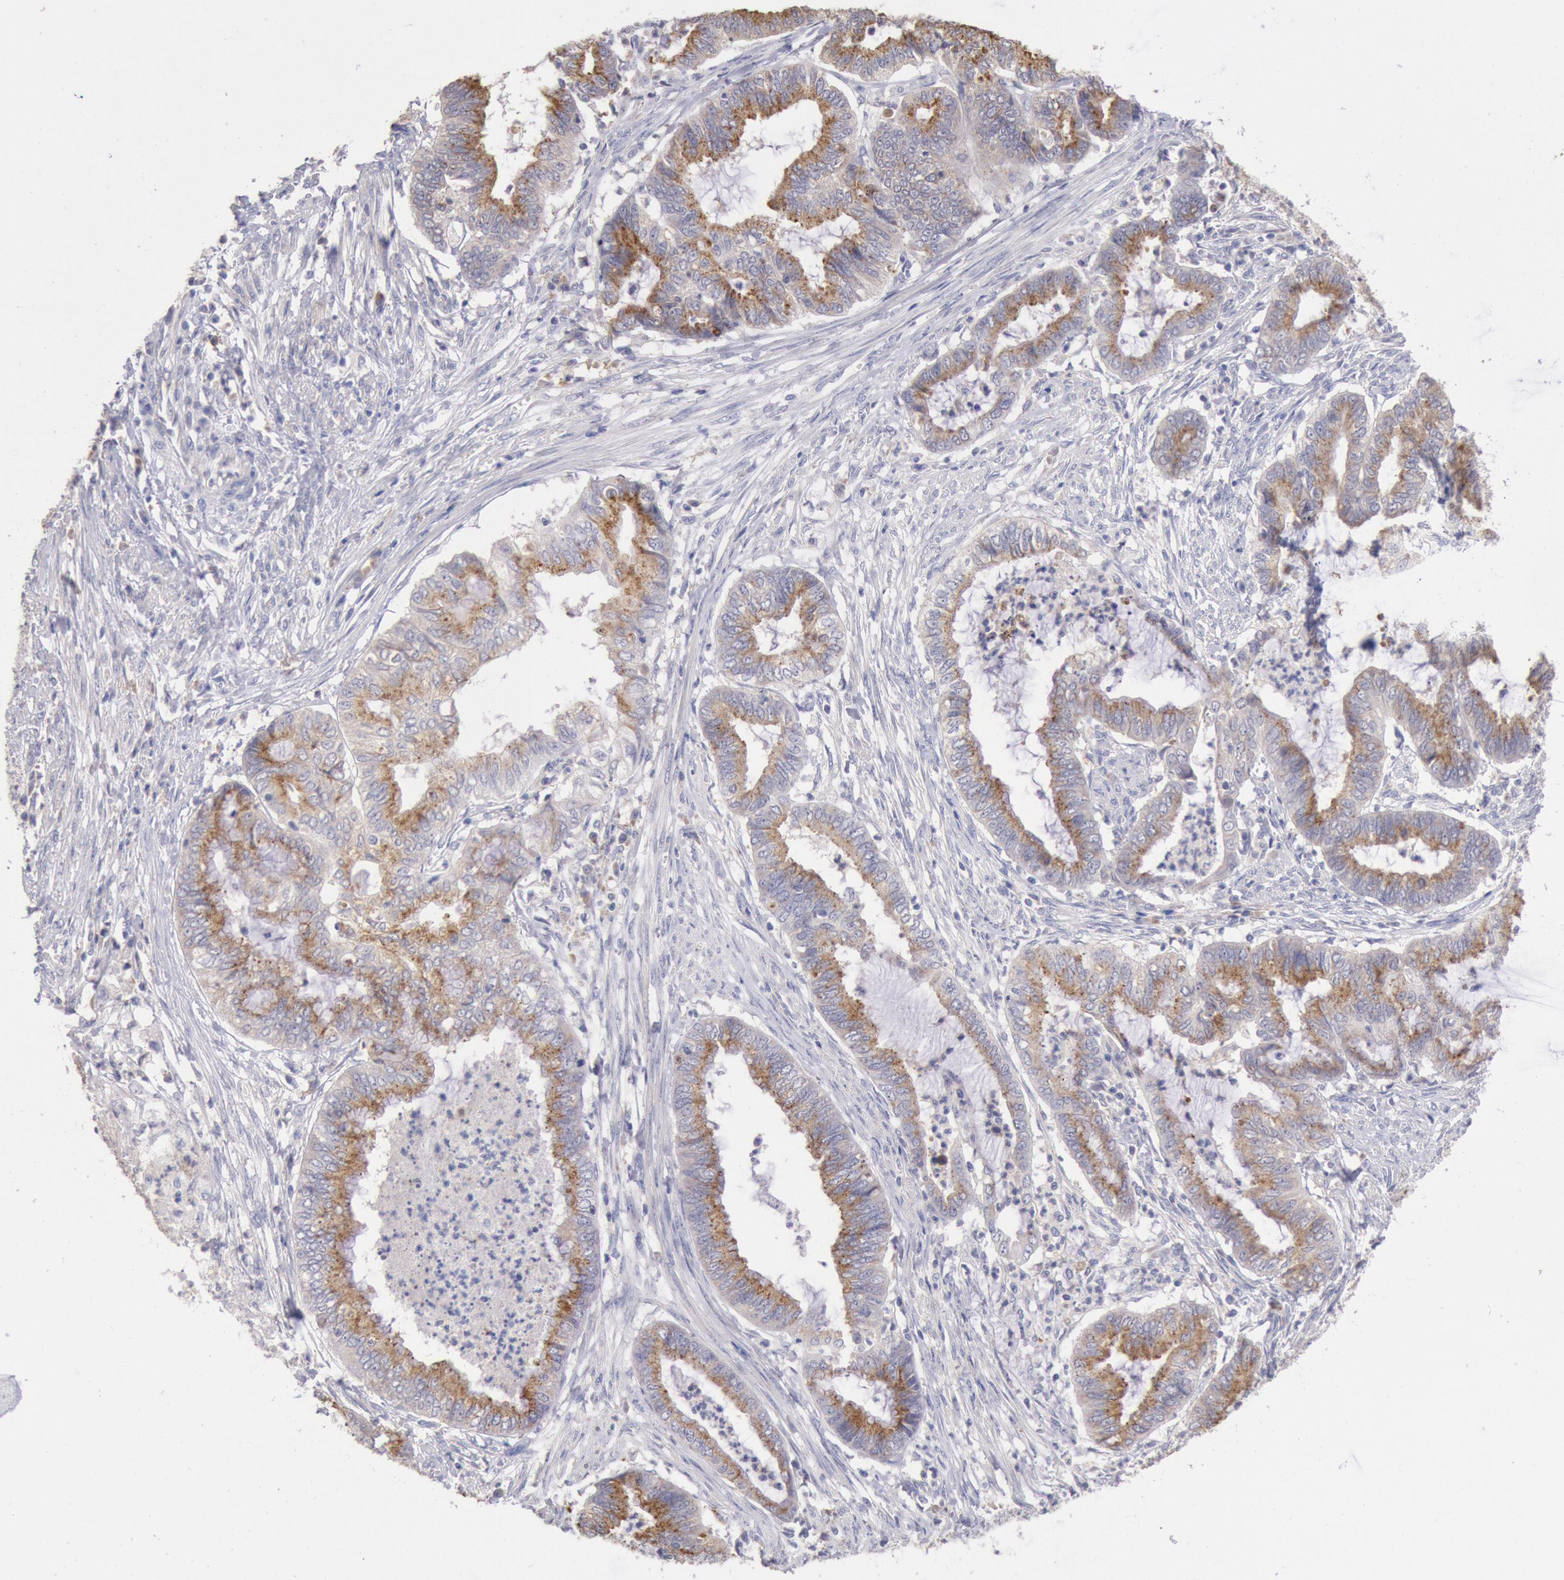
{"staining": {"intensity": "moderate", "quantity": "25%-75%", "location": "cytoplasmic/membranous"}, "tissue": "endometrial cancer", "cell_type": "Tumor cells", "image_type": "cancer", "snomed": [{"axis": "morphology", "description": "Necrosis, NOS"}, {"axis": "morphology", "description": "Adenocarcinoma, NOS"}, {"axis": "topography", "description": "Endometrium"}], "caption": "DAB (3,3'-diaminobenzidine) immunohistochemical staining of human adenocarcinoma (endometrial) reveals moderate cytoplasmic/membranous protein staining in about 25%-75% of tumor cells. Ihc stains the protein of interest in brown and the nuclei are stained blue.", "gene": "GAL3ST1", "patient": {"sex": "female", "age": 79}}